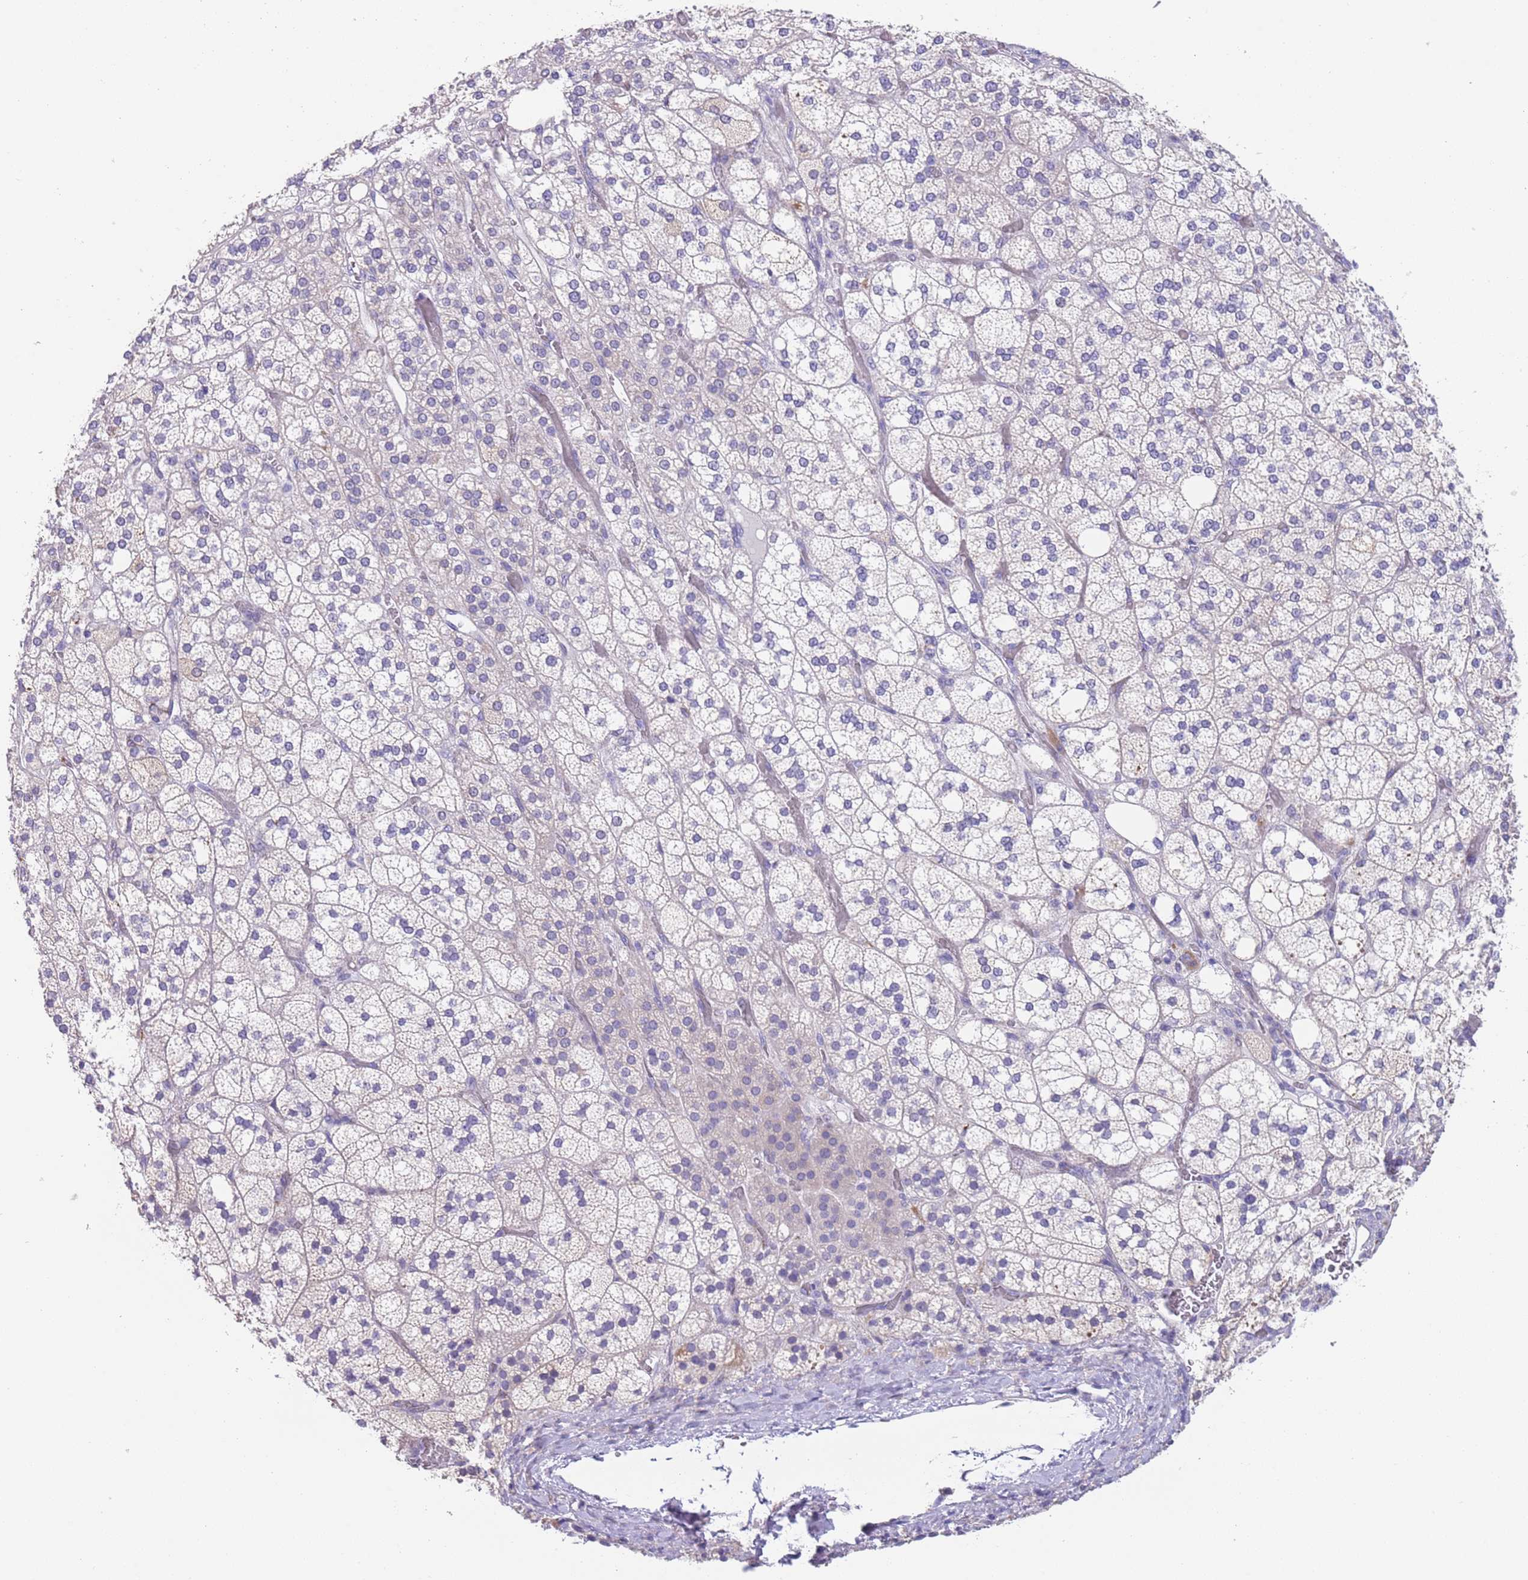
{"staining": {"intensity": "negative", "quantity": "none", "location": "none"}, "tissue": "adrenal gland", "cell_type": "Glandular cells", "image_type": "normal", "snomed": [{"axis": "morphology", "description": "Normal tissue, NOS"}, {"axis": "topography", "description": "Adrenal gland"}], "caption": "Immunohistochemical staining of unremarkable human adrenal gland displays no significant positivity in glandular cells. (IHC, brightfield microscopy, high magnification).", "gene": "SPIRE2", "patient": {"sex": "male", "age": 61}}